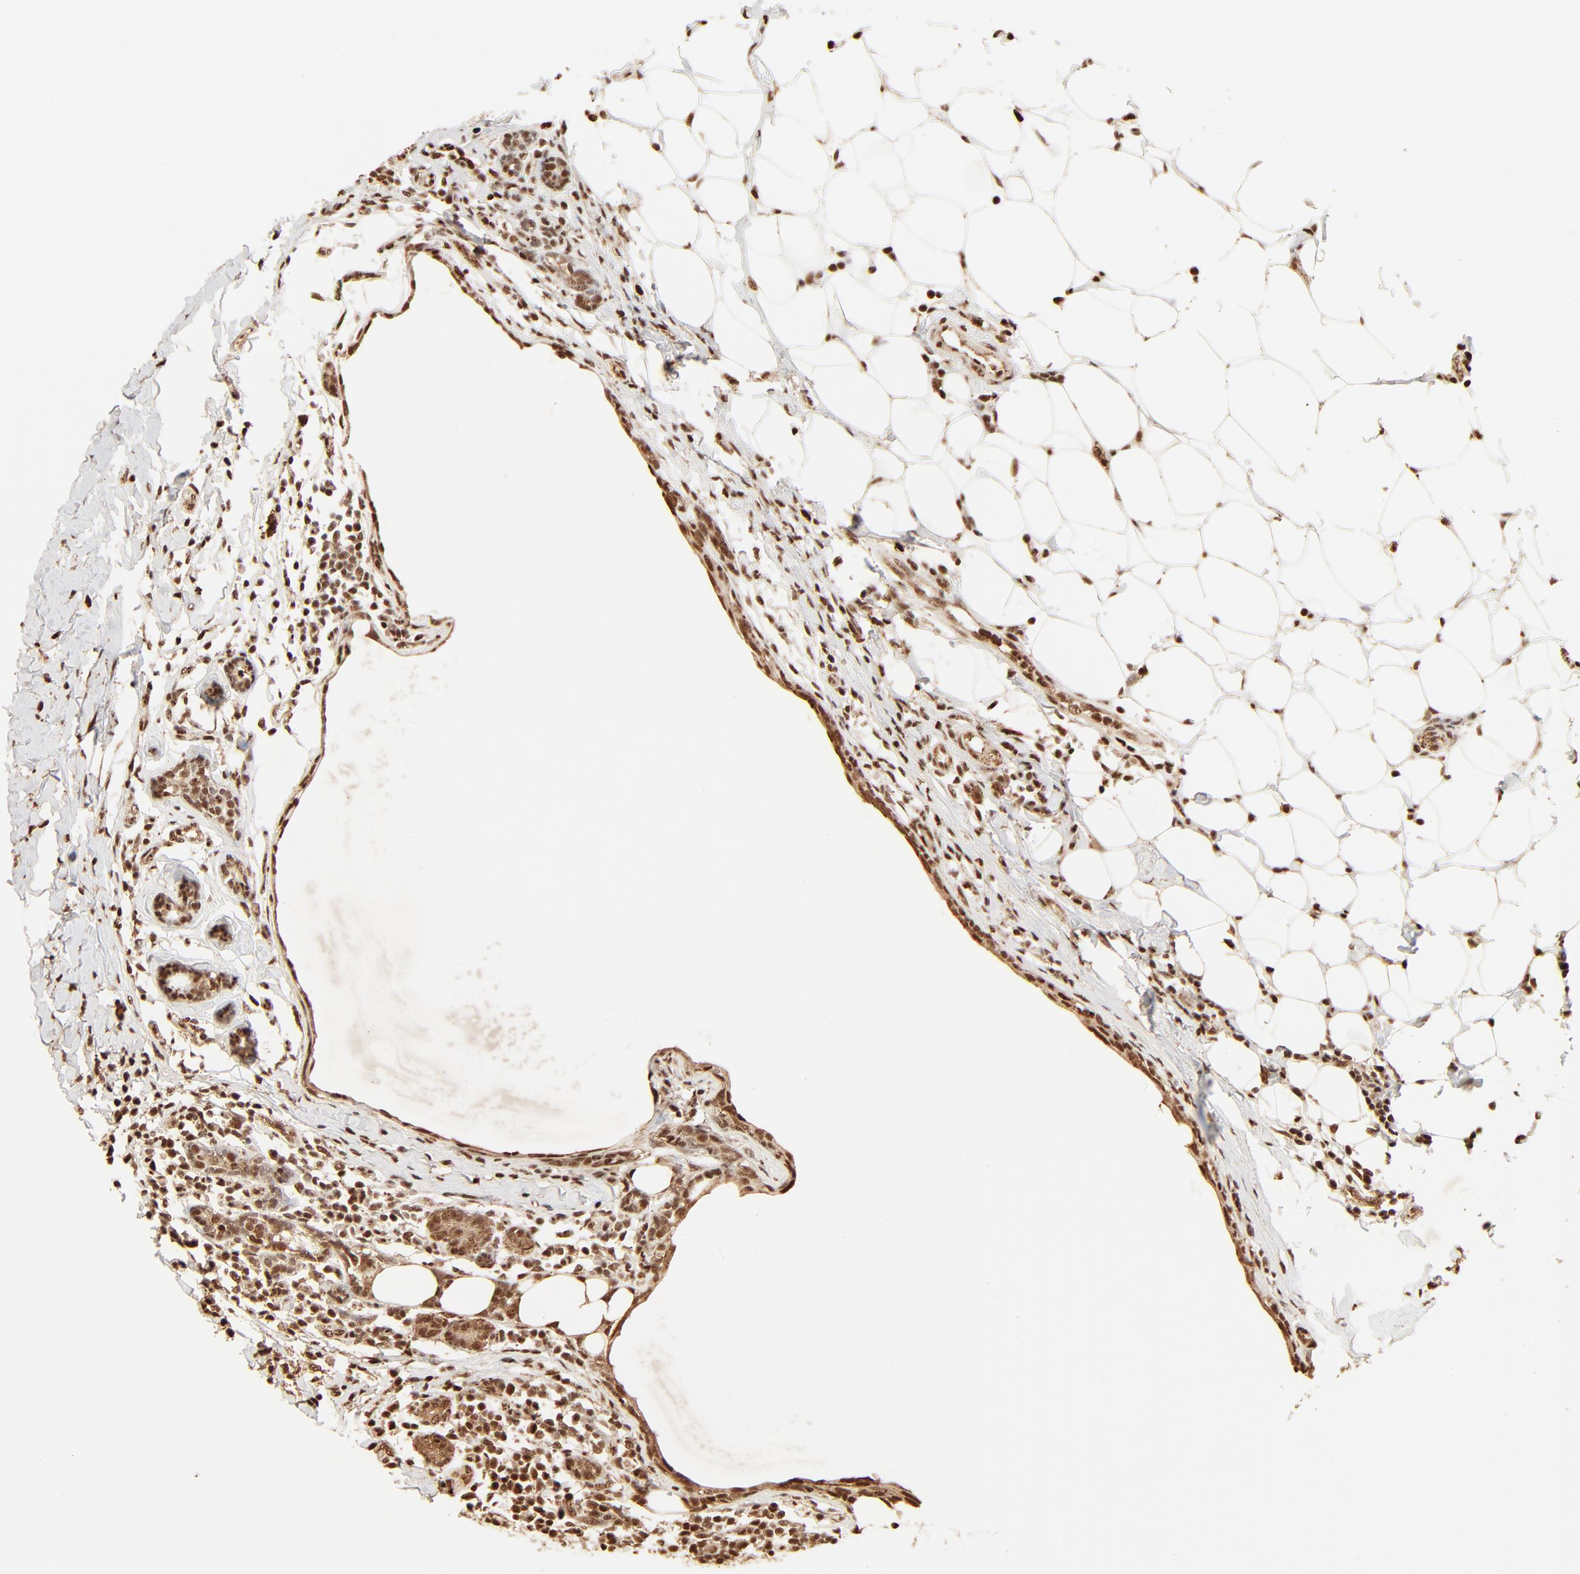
{"staining": {"intensity": "strong", "quantity": ">75%", "location": "cytoplasmic/membranous,nuclear"}, "tissue": "breast cancer", "cell_type": "Tumor cells", "image_type": "cancer", "snomed": [{"axis": "morphology", "description": "Duct carcinoma"}, {"axis": "topography", "description": "Breast"}], "caption": "DAB (3,3'-diaminobenzidine) immunohistochemical staining of breast cancer shows strong cytoplasmic/membranous and nuclear protein positivity in approximately >75% of tumor cells. (DAB (3,3'-diaminobenzidine) = brown stain, brightfield microscopy at high magnification).", "gene": "FAM50A", "patient": {"sex": "female", "age": 40}}